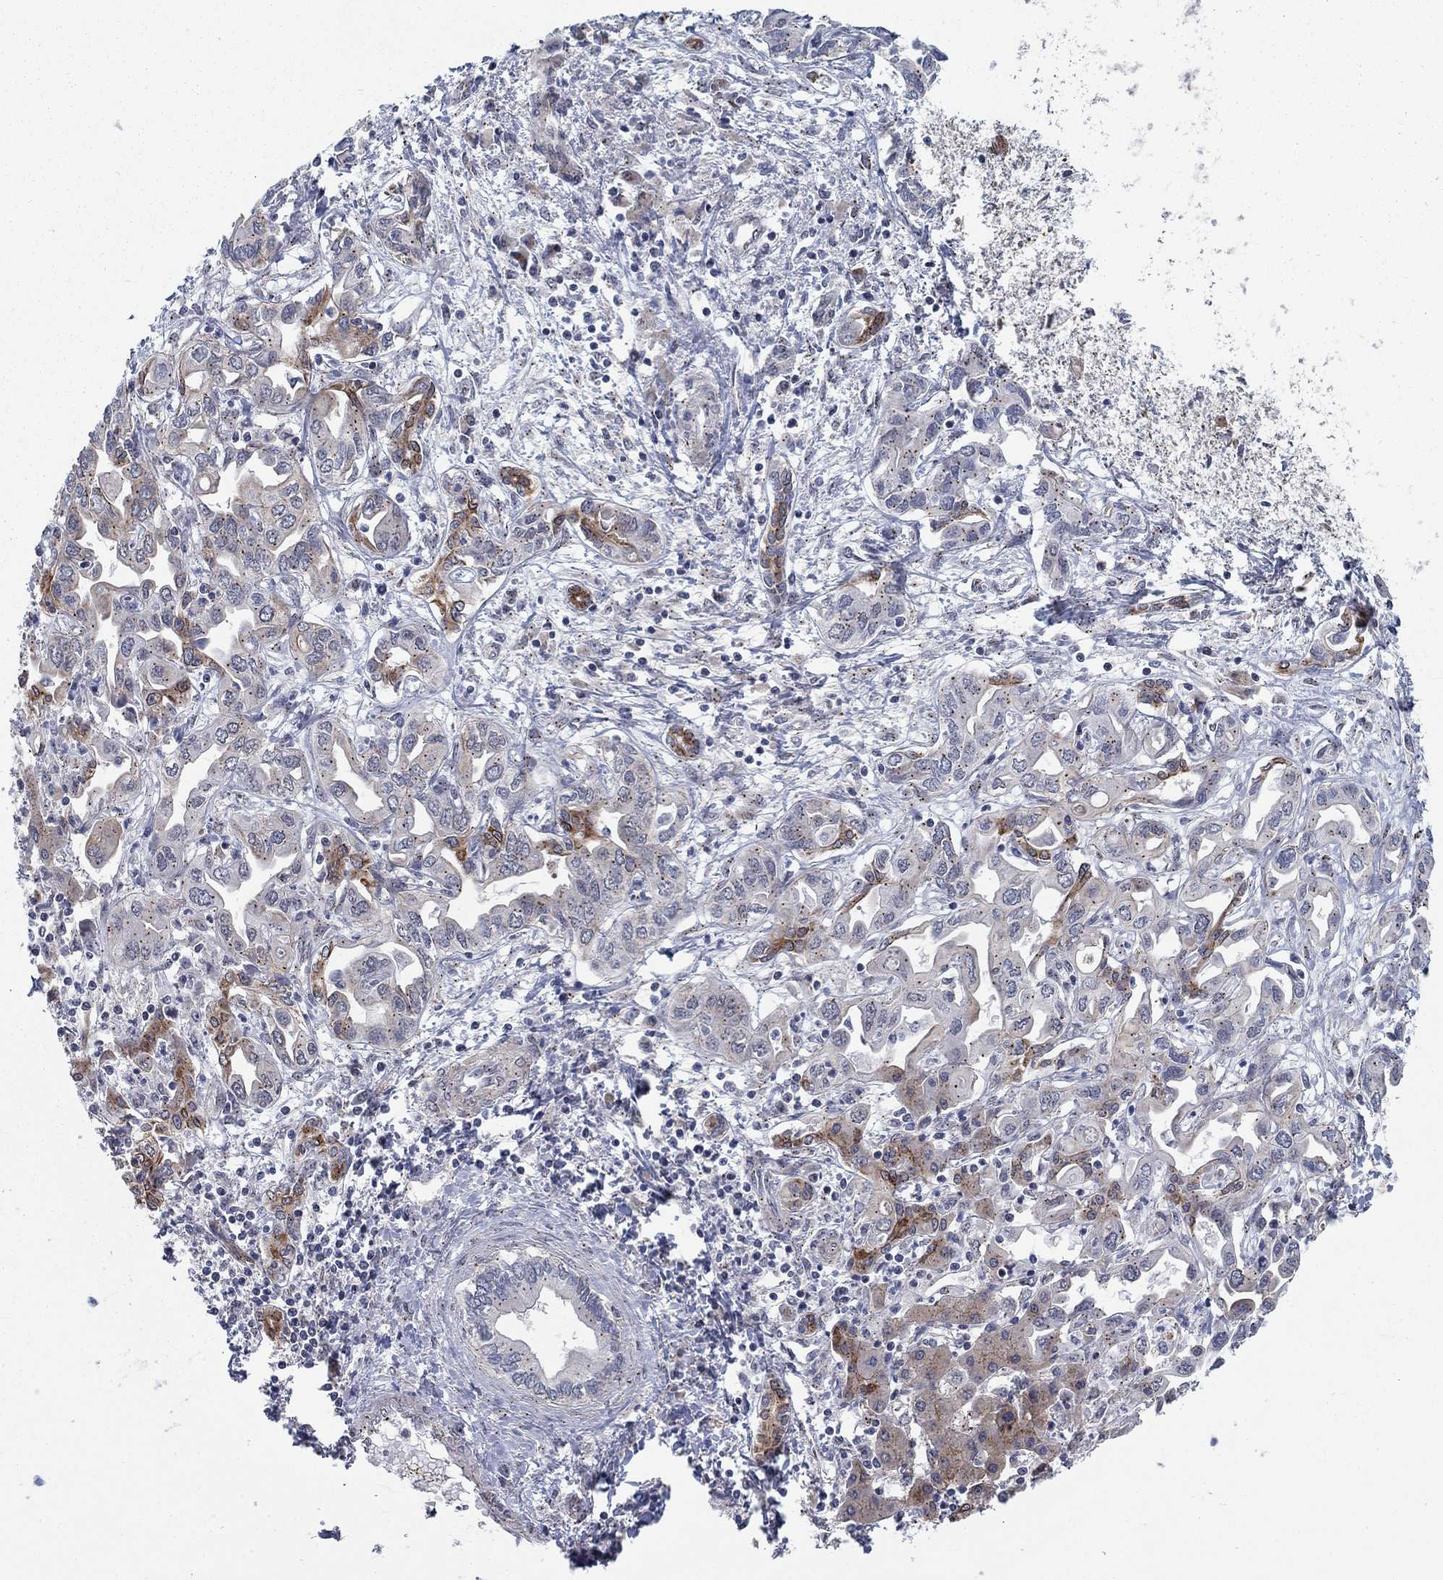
{"staining": {"intensity": "moderate", "quantity": "25%-75%", "location": "cytoplasmic/membranous"}, "tissue": "liver cancer", "cell_type": "Tumor cells", "image_type": "cancer", "snomed": [{"axis": "morphology", "description": "Cholangiocarcinoma"}, {"axis": "topography", "description": "Liver"}], "caption": "Moderate cytoplasmic/membranous staining is present in approximately 25%-75% of tumor cells in liver cancer (cholangiocarcinoma).", "gene": "SH3RF1", "patient": {"sex": "female", "age": 64}}